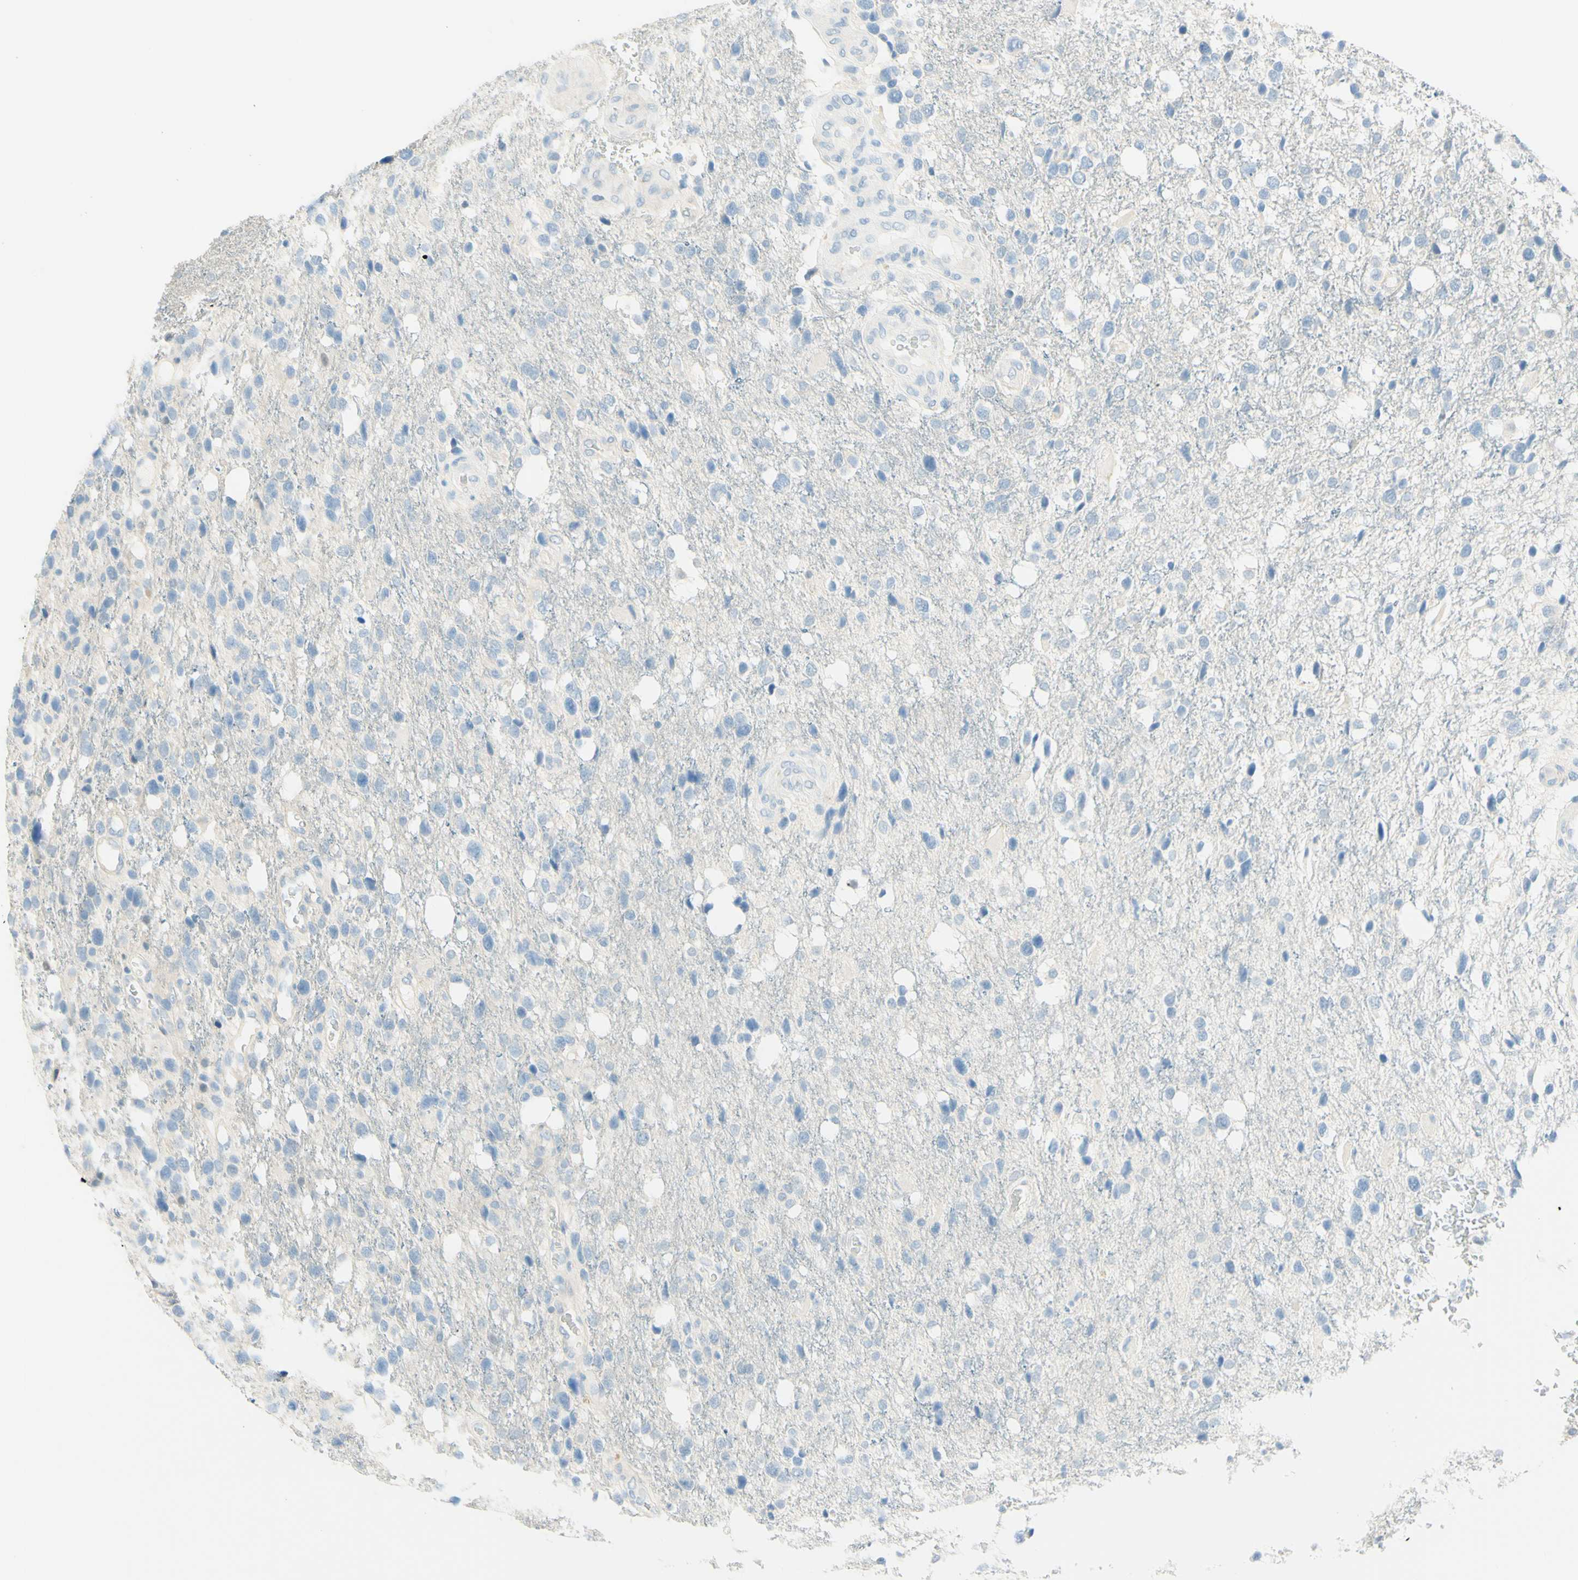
{"staining": {"intensity": "negative", "quantity": "none", "location": "none"}, "tissue": "glioma", "cell_type": "Tumor cells", "image_type": "cancer", "snomed": [{"axis": "morphology", "description": "Glioma, malignant, High grade"}, {"axis": "topography", "description": "Brain"}], "caption": "Tumor cells are negative for brown protein staining in glioma.", "gene": "TMEM132D", "patient": {"sex": "female", "age": 58}}